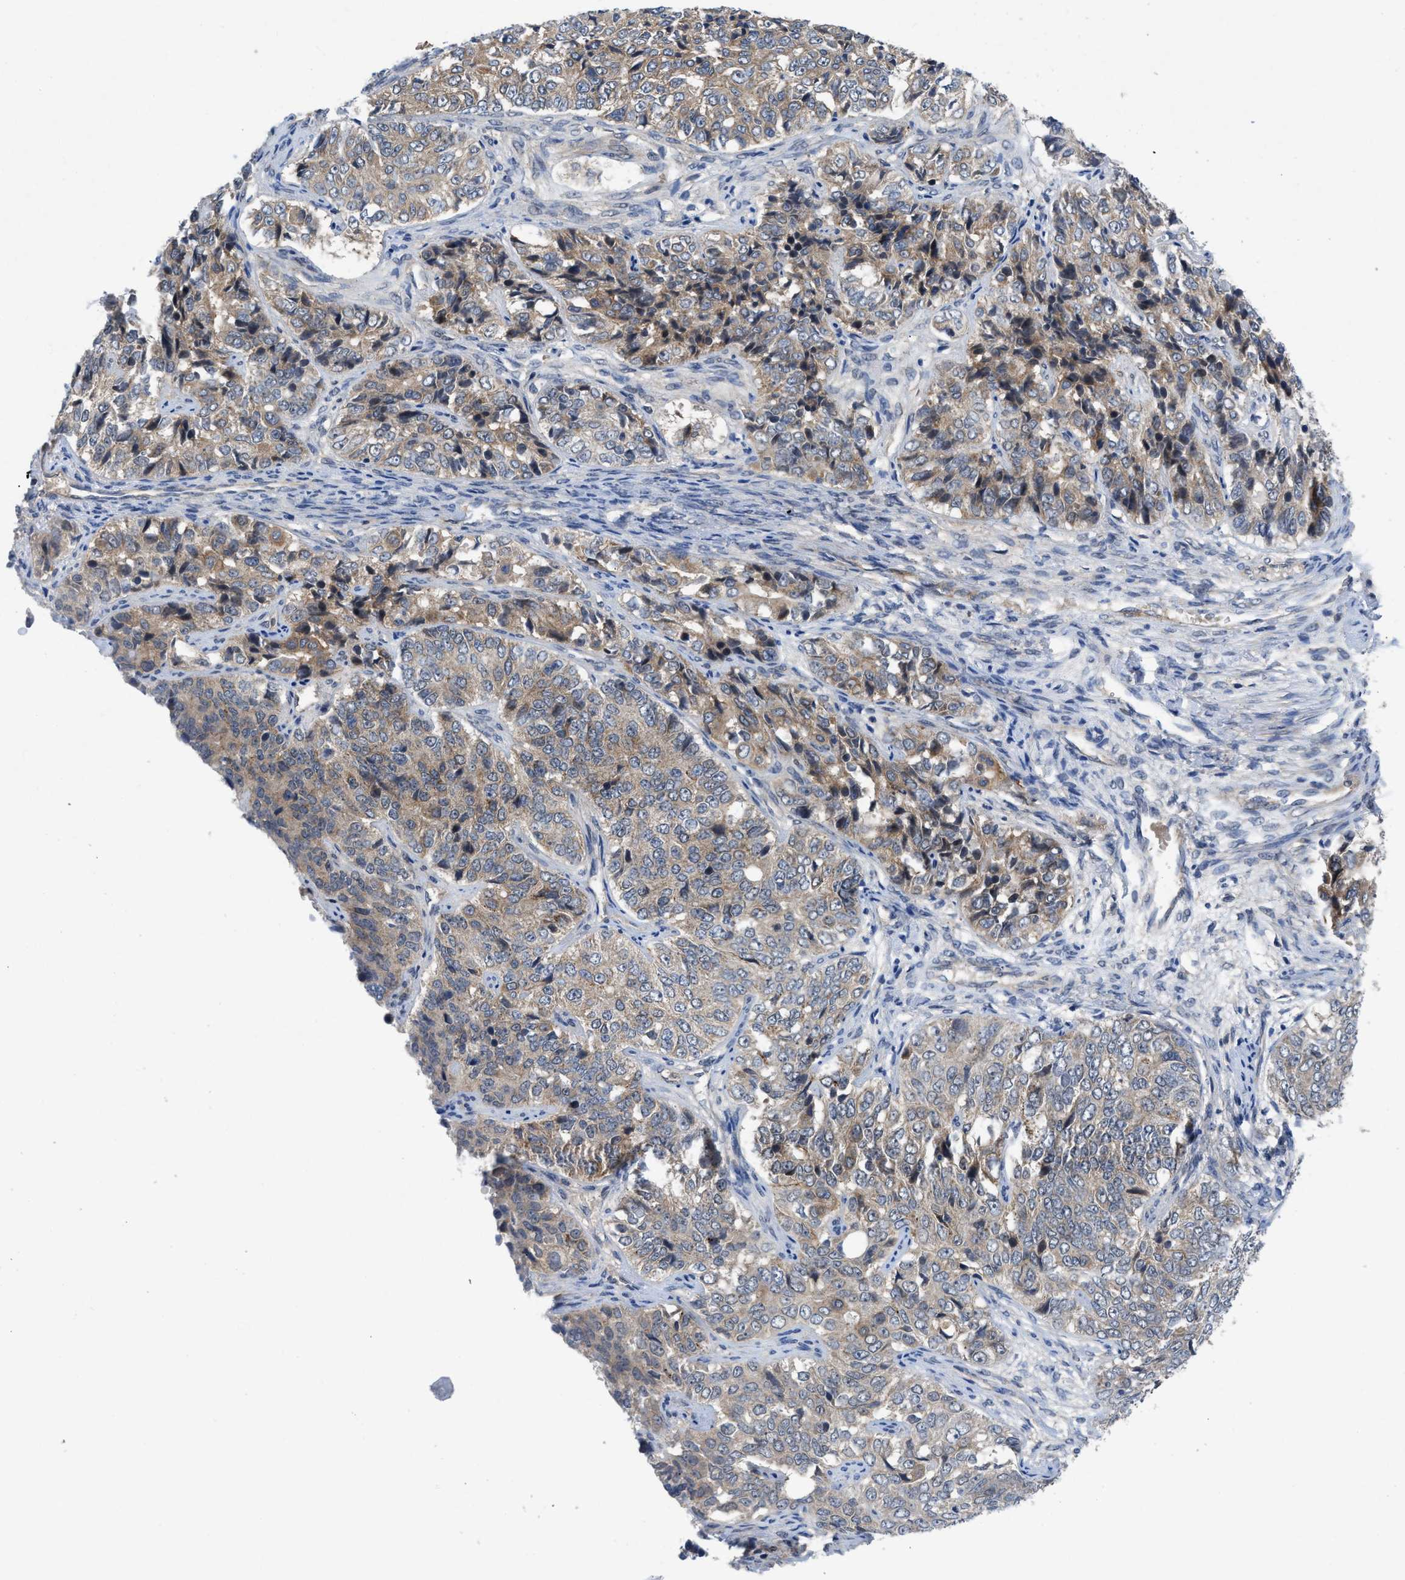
{"staining": {"intensity": "weak", "quantity": ">75%", "location": "cytoplasmic/membranous"}, "tissue": "ovarian cancer", "cell_type": "Tumor cells", "image_type": "cancer", "snomed": [{"axis": "morphology", "description": "Carcinoma, endometroid"}, {"axis": "topography", "description": "Ovary"}], "caption": "There is low levels of weak cytoplasmic/membranous expression in tumor cells of ovarian cancer, as demonstrated by immunohistochemical staining (brown color).", "gene": "PANX1", "patient": {"sex": "female", "age": 51}}